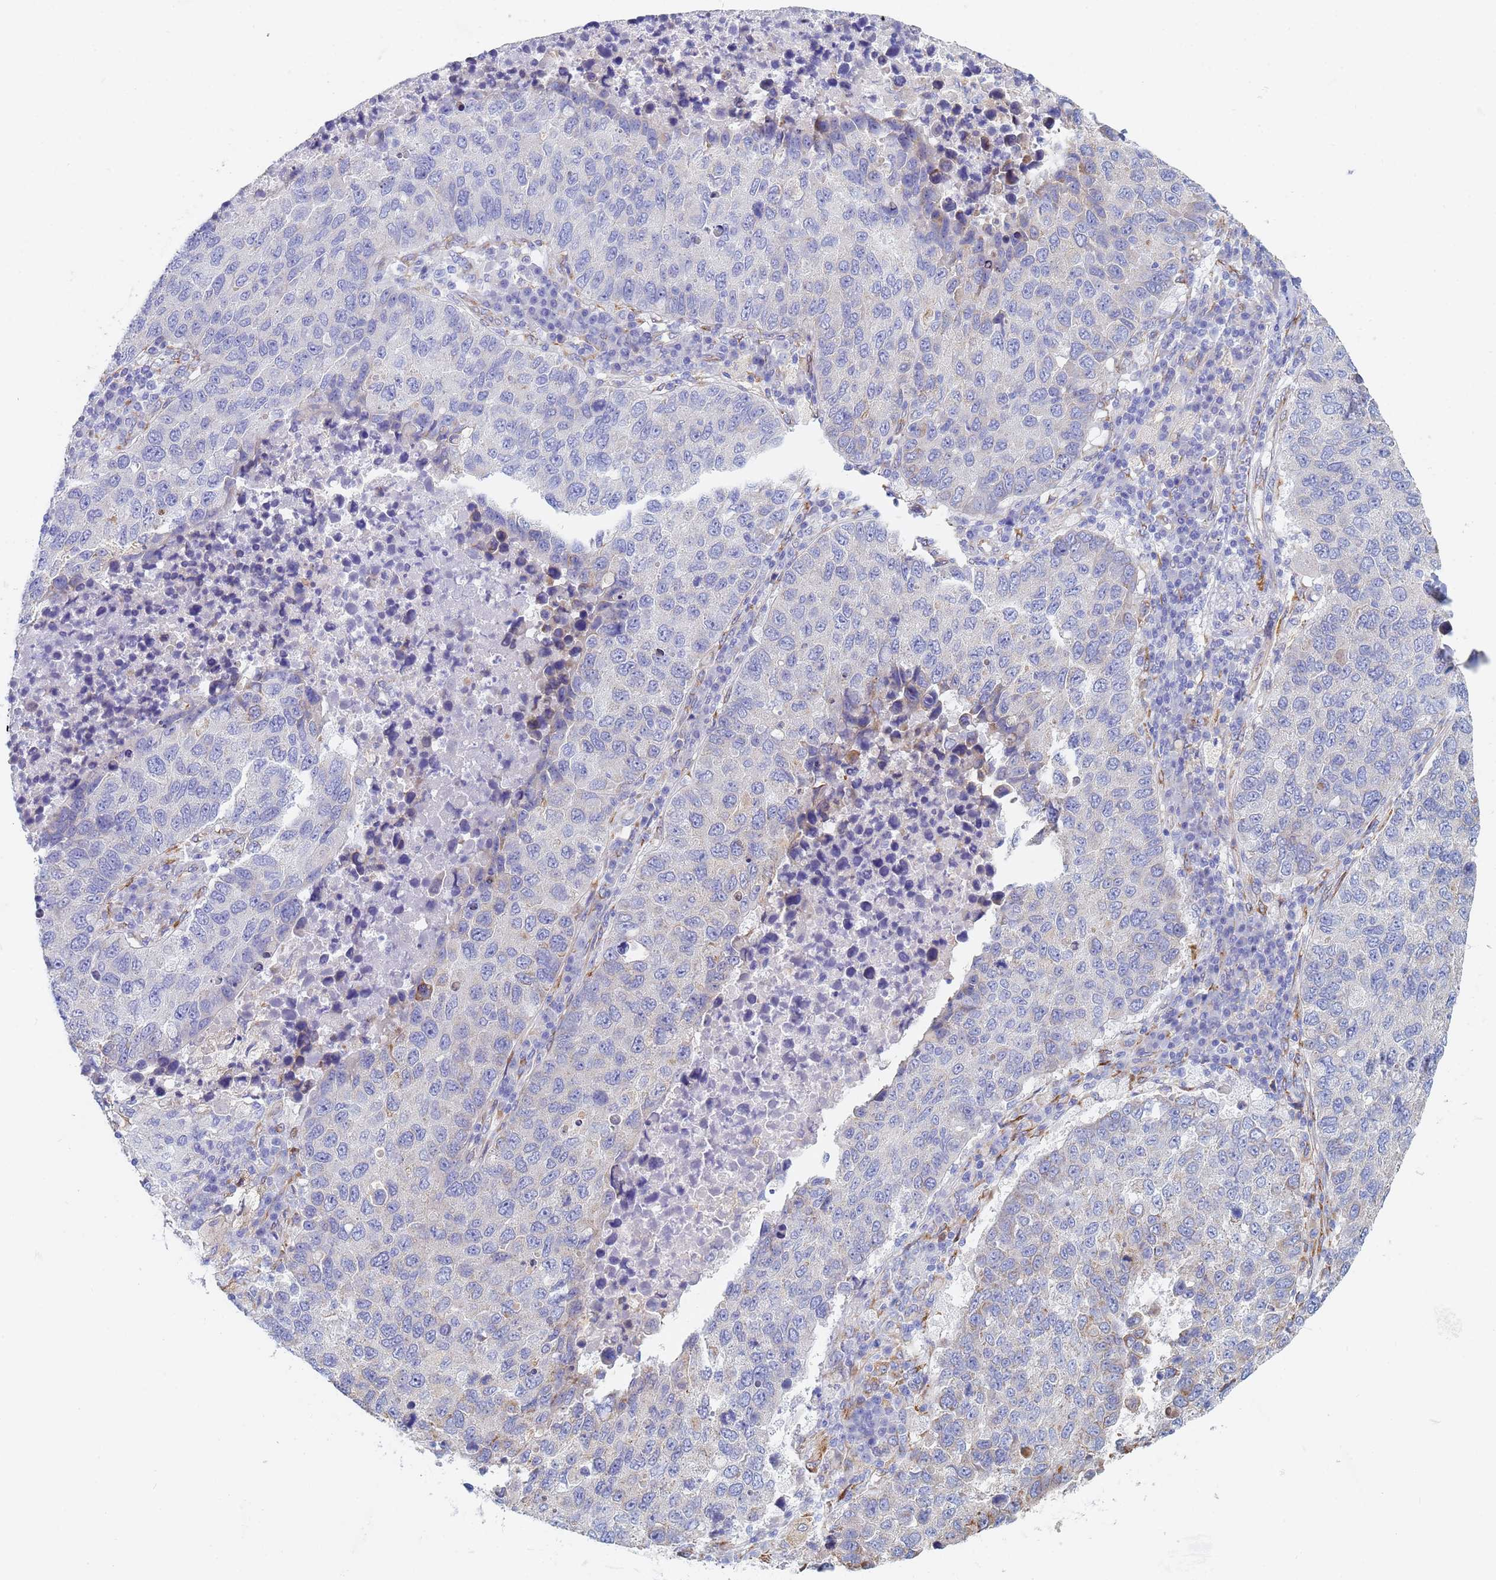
{"staining": {"intensity": "negative", "quantity": "none", "location": "none"}, "tissue": "lung cancer", "cell_type": "Tumor cells", "image_type": "cancer", "snomed": [{"axis": "morphology", "description": "Squamous cell carcinoma, NOS"}, {"axis": "topography", "description": "Lung"}], "caption": "Immunohistochemistry (IHC) photomicrograph of neoplastic tissue: human lung cancer (squamous cell carcinoma) stained with DAB (3,3'-diaminobenzidine) demonstrates no significant protein positivity in tumor cells.", "gene": "GDAP2", "patient": {"sex": "male", "age": 73}}